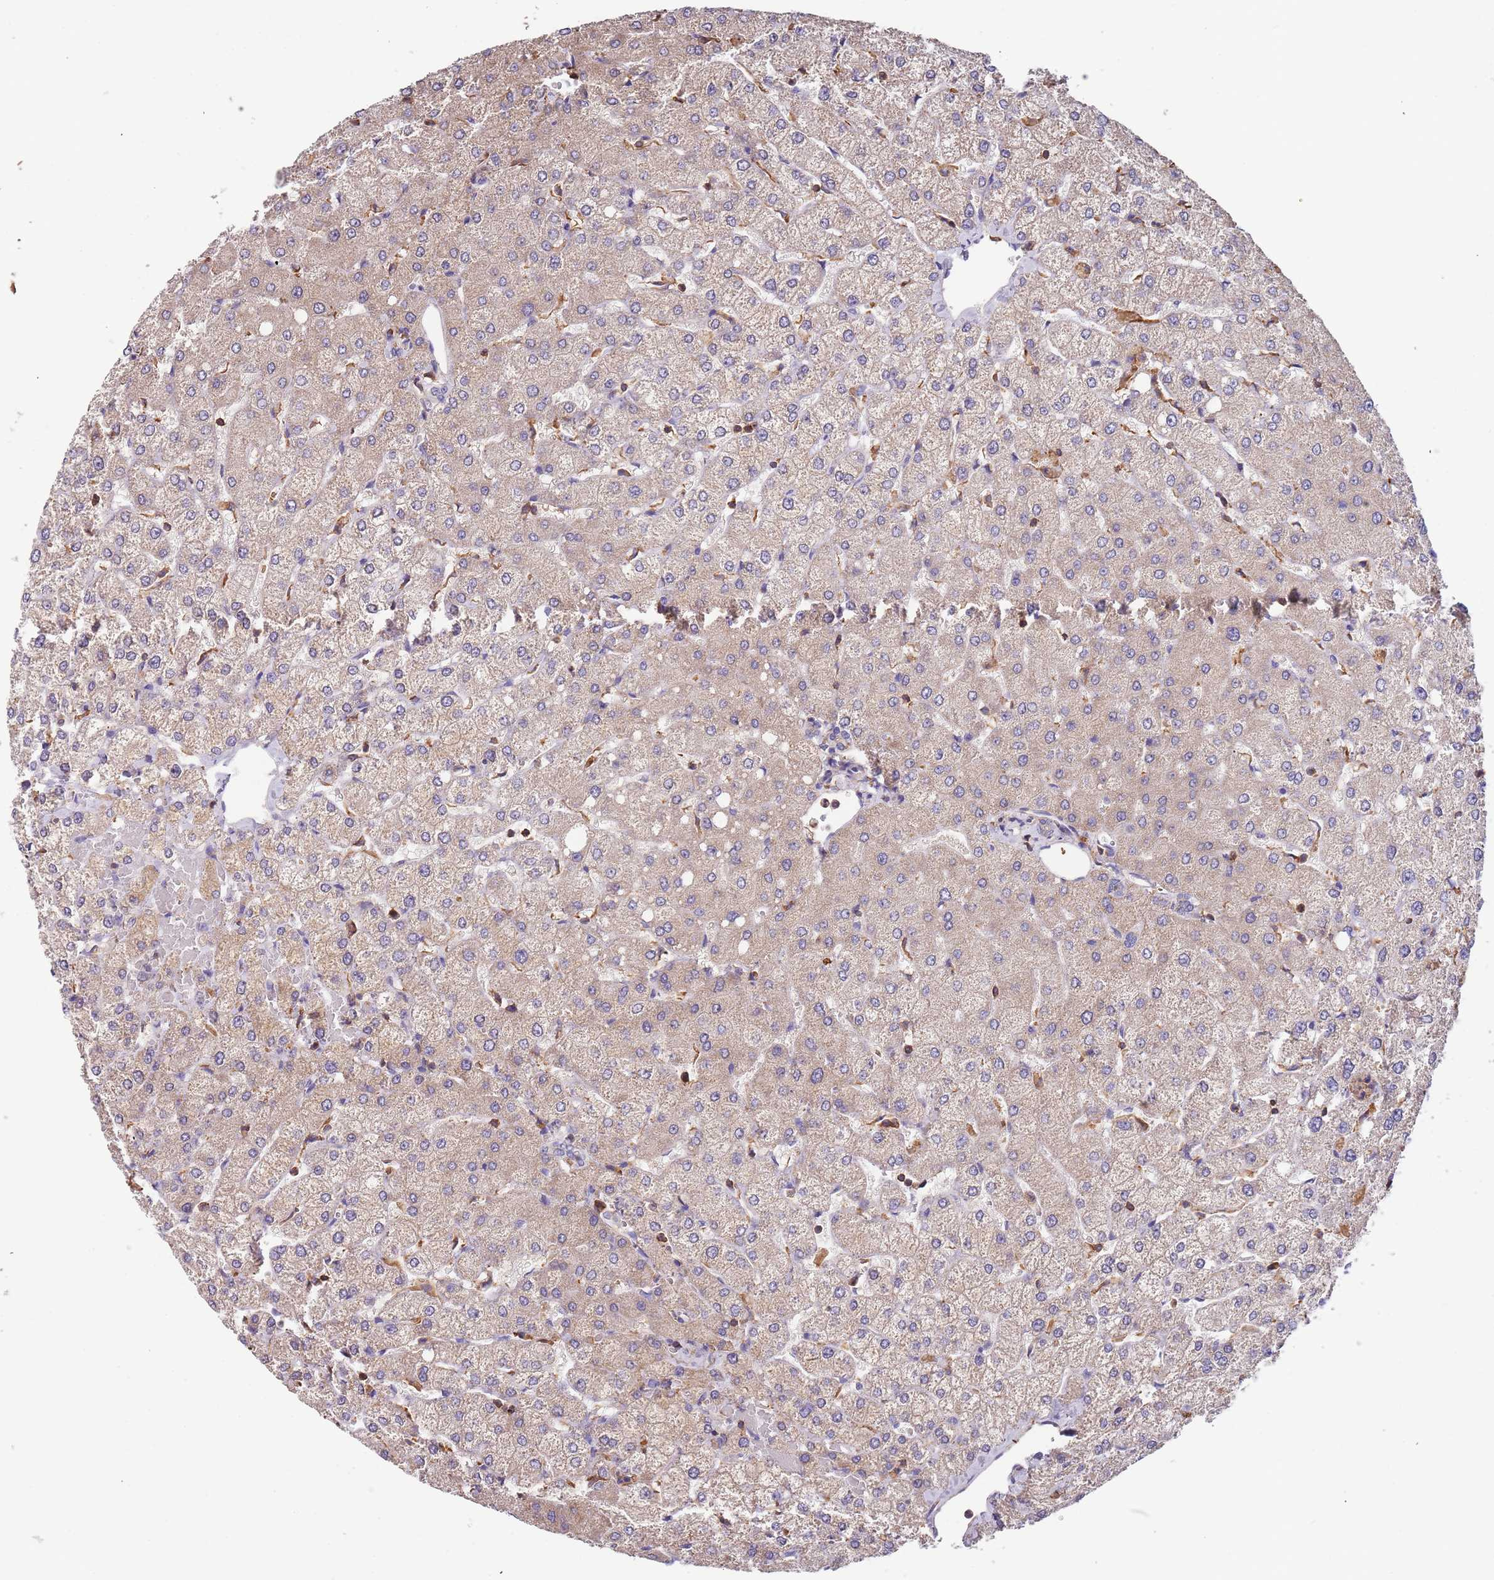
{"staining": {"intensity": "negative", "quantity": "none", "location": "none"}, "tissue": "liver", "cell_type": "Cholangiocytes", "image_type": "normal", "snomed": [{"axis": "morphology", "description": "Normal tissue, NOS"}, {"axis": "topography", "description": "Liver"}], "caption": "An immunohistochemistry (IHC) photomicrograph of normal liver is shown. There is no staining in cholangiocytes of liver. (Stains: DAB IHC with hematoxylin counter stain, Microscopy: brightfield microscopy at high magnification).", "gene": "SYT4", "patient": {"sex": "female", "age": 54}}